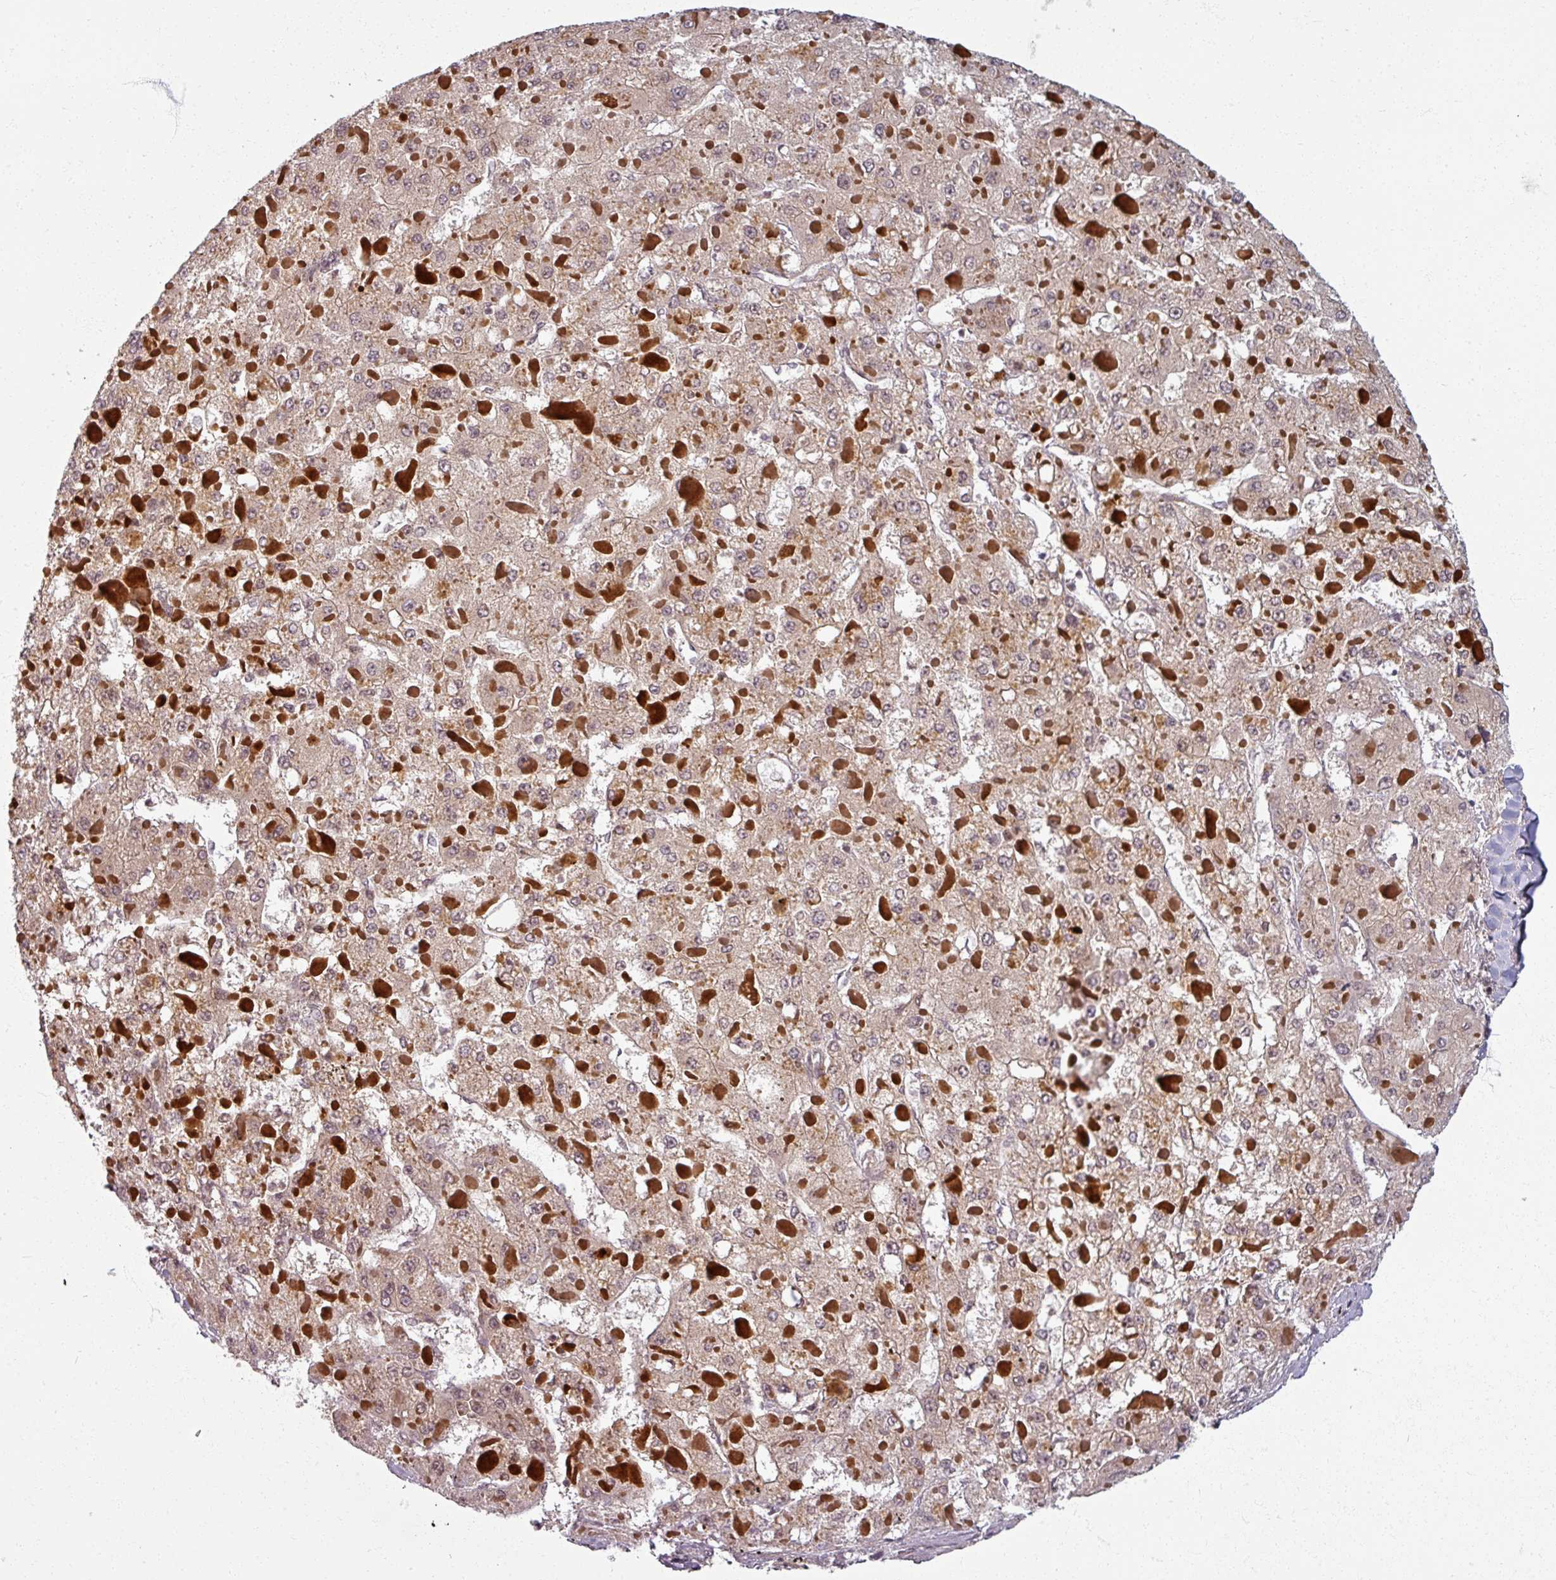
{"staining": {"intensity": "weak", "quantity": "25%-75%", "location": "cytoplasmic/membranous,nuclear"}, "tissue": "liver cancer", "cell_type": "Tumor cells", "image_type": "cancer", "snomed": [{"axis": "morphology", "description": "Carcinoma, Hepatocellular, NOS"}, {"axis": "topography", "description": "Liver"}], "caption": "Immunohistochemical staining of human liver cancer (hepatocellular carcinoma) displays weak cytoplasmic/membranous and nuclear protein staining in approximately 25%-75% of tumor cells.", "gene": "POLR2G", "patient": {"sex": "female", "age": 73}}